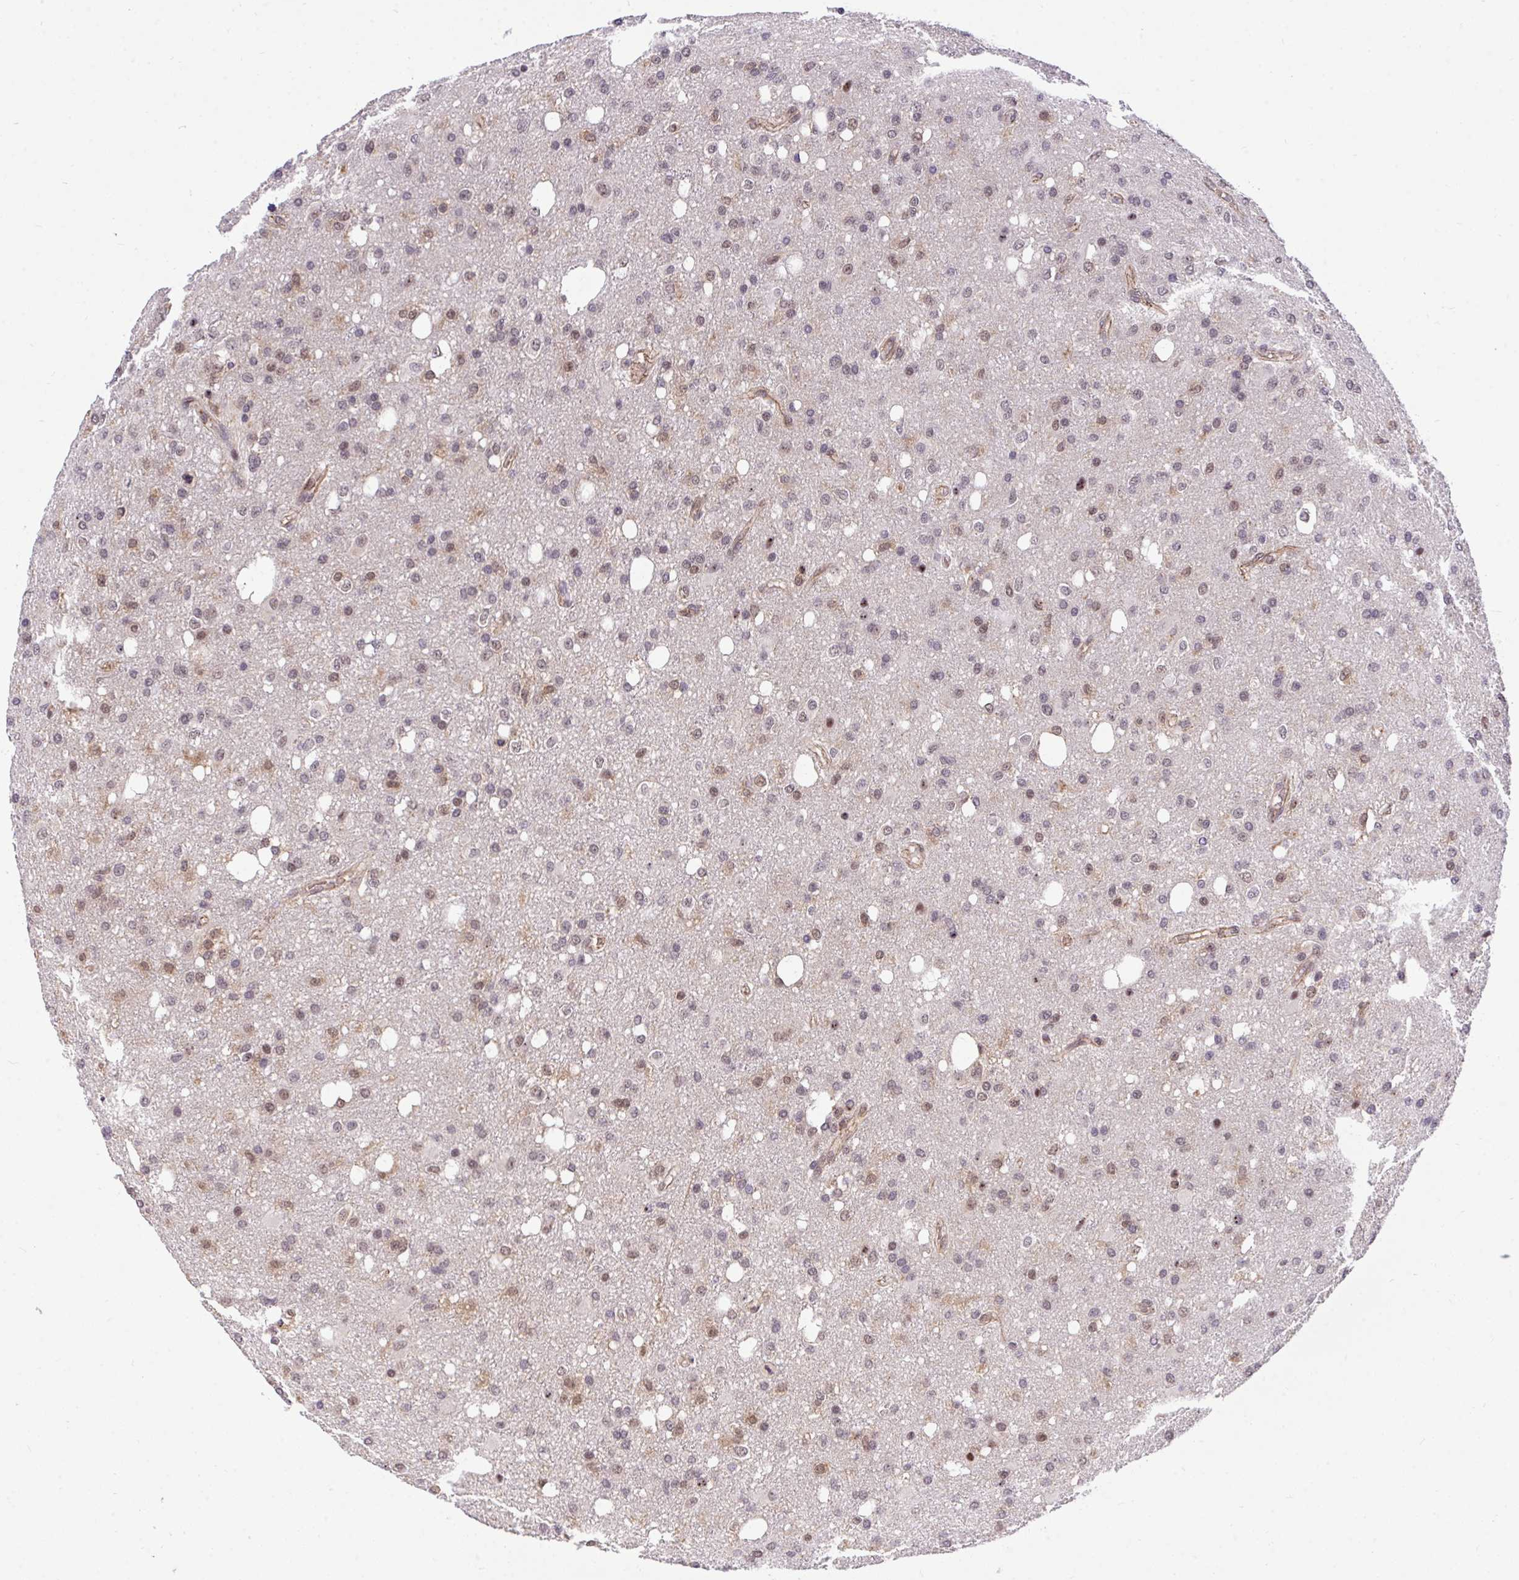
{"staining": {"intensity": "weak", "quantity": "25%-75%", "location": "nuclear"}, "tissue": "glioma", "cell_type": "Tumor cells", "image_type": "cancer", "snomed": [{"axis": "morphology", "description": "Glioma, malignant, Low grade"}, {"axis": "topography", "description": "Brain"}], "caption": "Immunohistochemistry (IHC) image of human low-grade glioma (malignant) stained for a protein (brown), which demonstrates low levels of weak nuclear positivity in about 25%-75% of tumor cells.", "gene": "PPP1CA", "patient": {"sex": "female", "age": 58}}